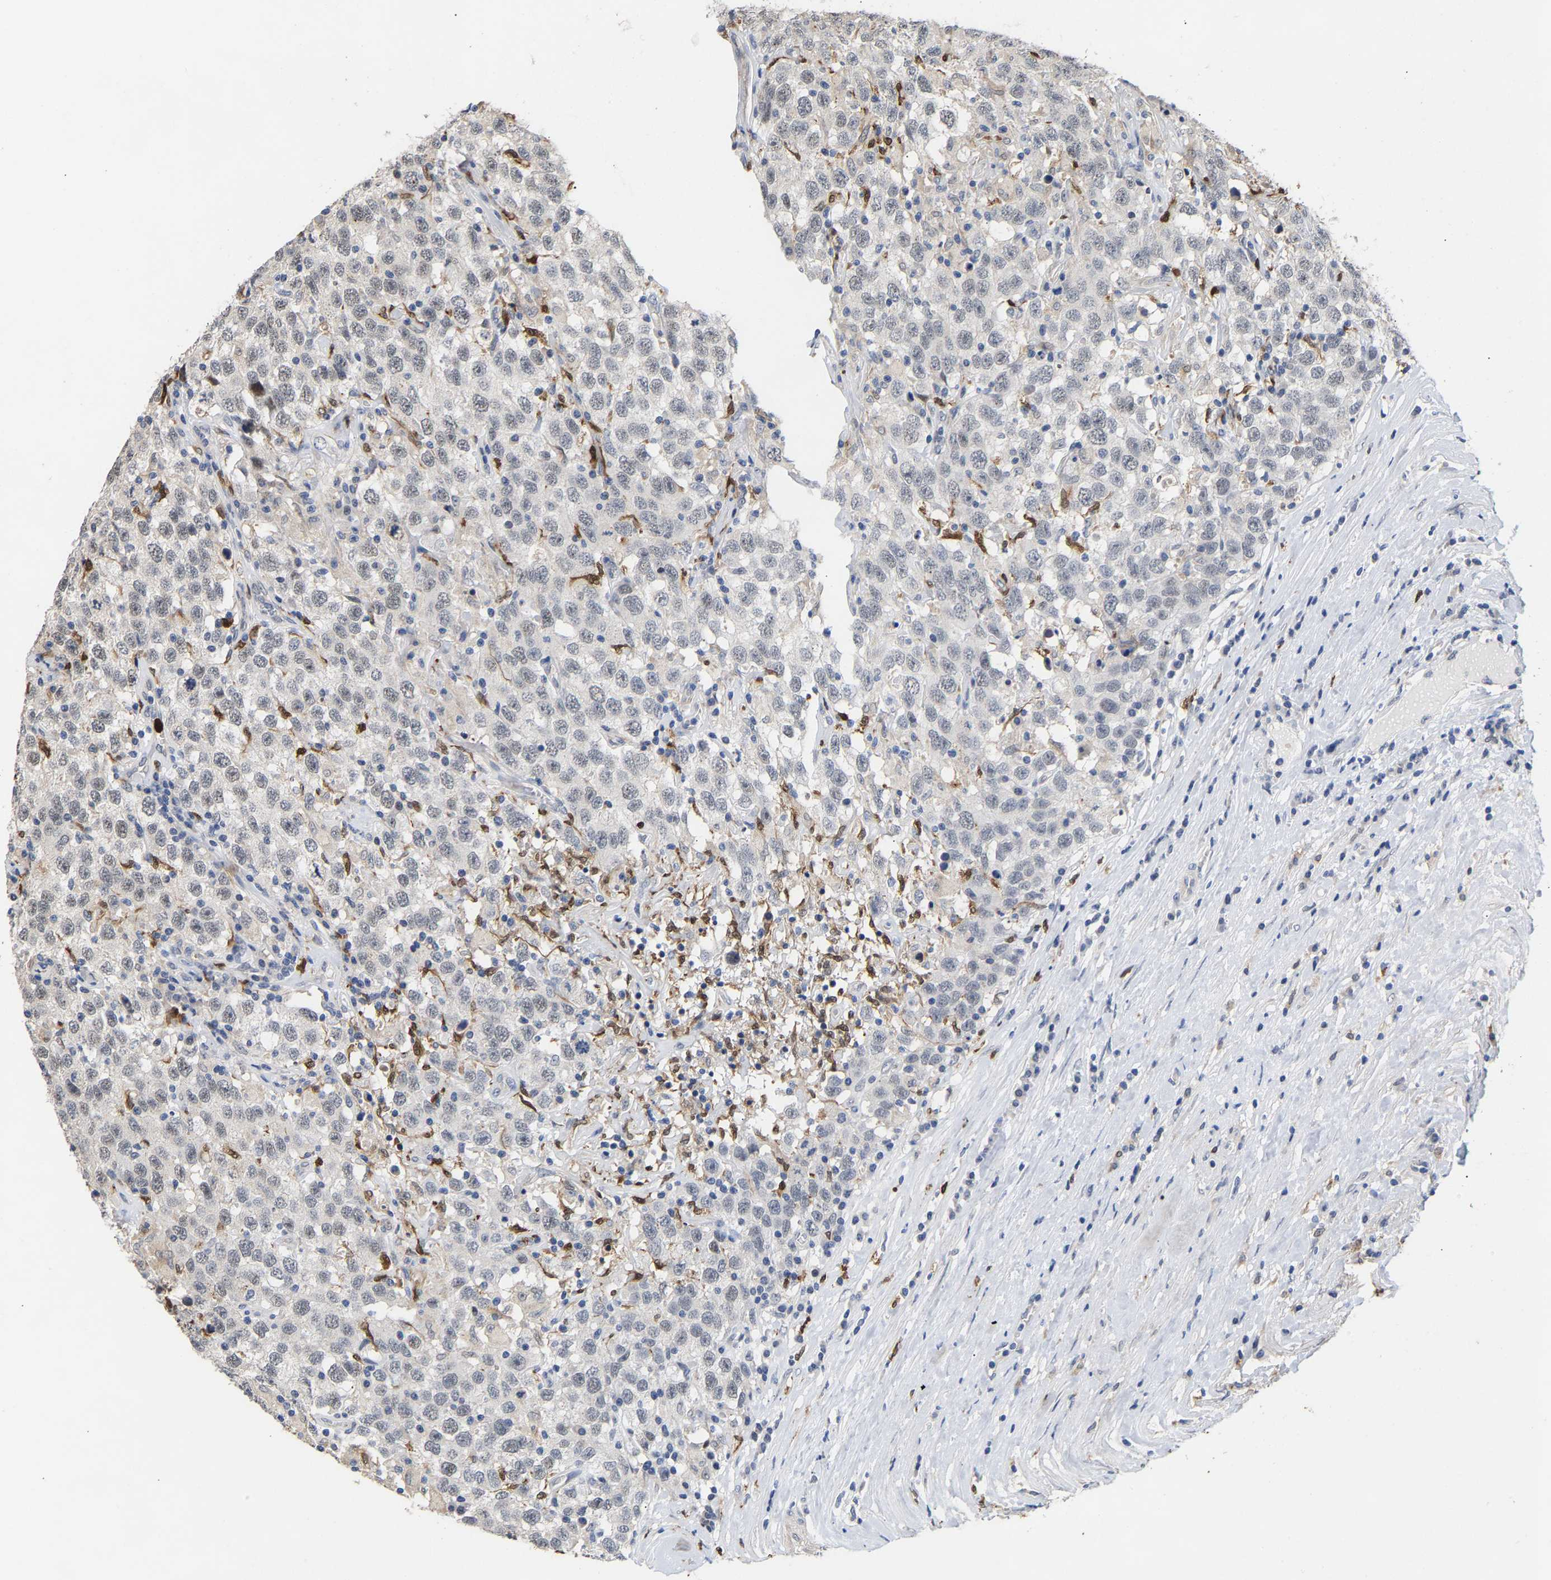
{"staining": {"intensity": "negative", "quantity": "none", "location": "none"}, "tissue": "testis cancer", "cell_type": "Tumor cells", "image_type": "cancer", "snomed": [{"axis": "morphology", "description": "Seminoma, NOS"}, {"axis": "topography", "description": "Testis"}], "caption": "DAB immunohistochemical staining of seminoma (testis) demonstrates no significant positivity in tumor cells.", "gene": "TDRD7", "patient": {"sex": "male", "age": 41}}